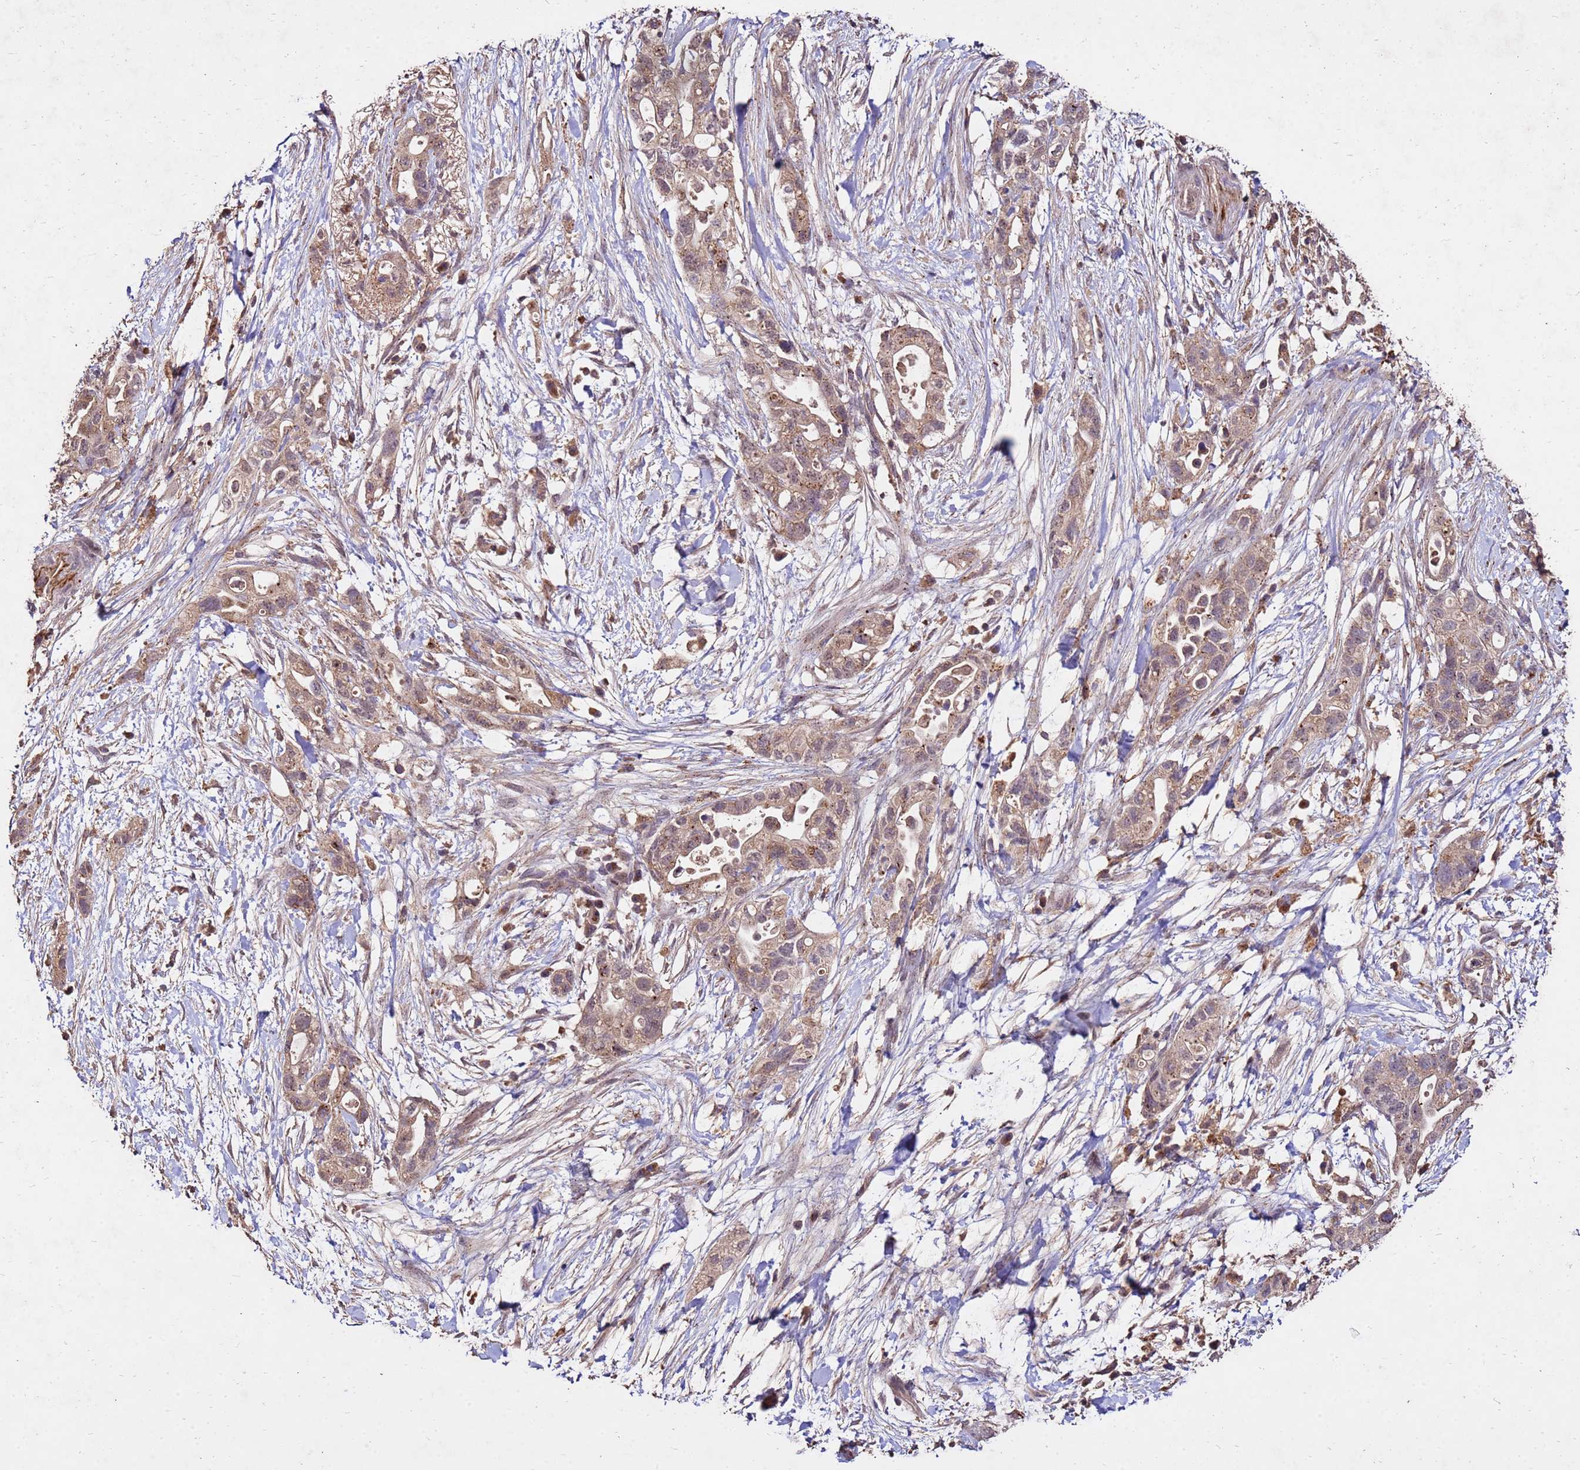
{"staining": {"intensity": "moderate", "quantity": ">75%", "location": "cytoplasmic/membranous"}, "tissue": "pancreatic cancer", "cell_type": "Tumor cells", "image_type": "cancer", "snomed": [{"axis": "morphology", "description": "Adenocarcinoma, NOS"}, {"axis": "topography", "description": "Pancreas"}], "caption": "Moderate cytoplasmic/membranous staining is seen in about >75% of tumor cells in pancreatic cancer (adenocarcinoma).", "gene": "TOR4A", "patient": {"sex": "female", "age": 72}}